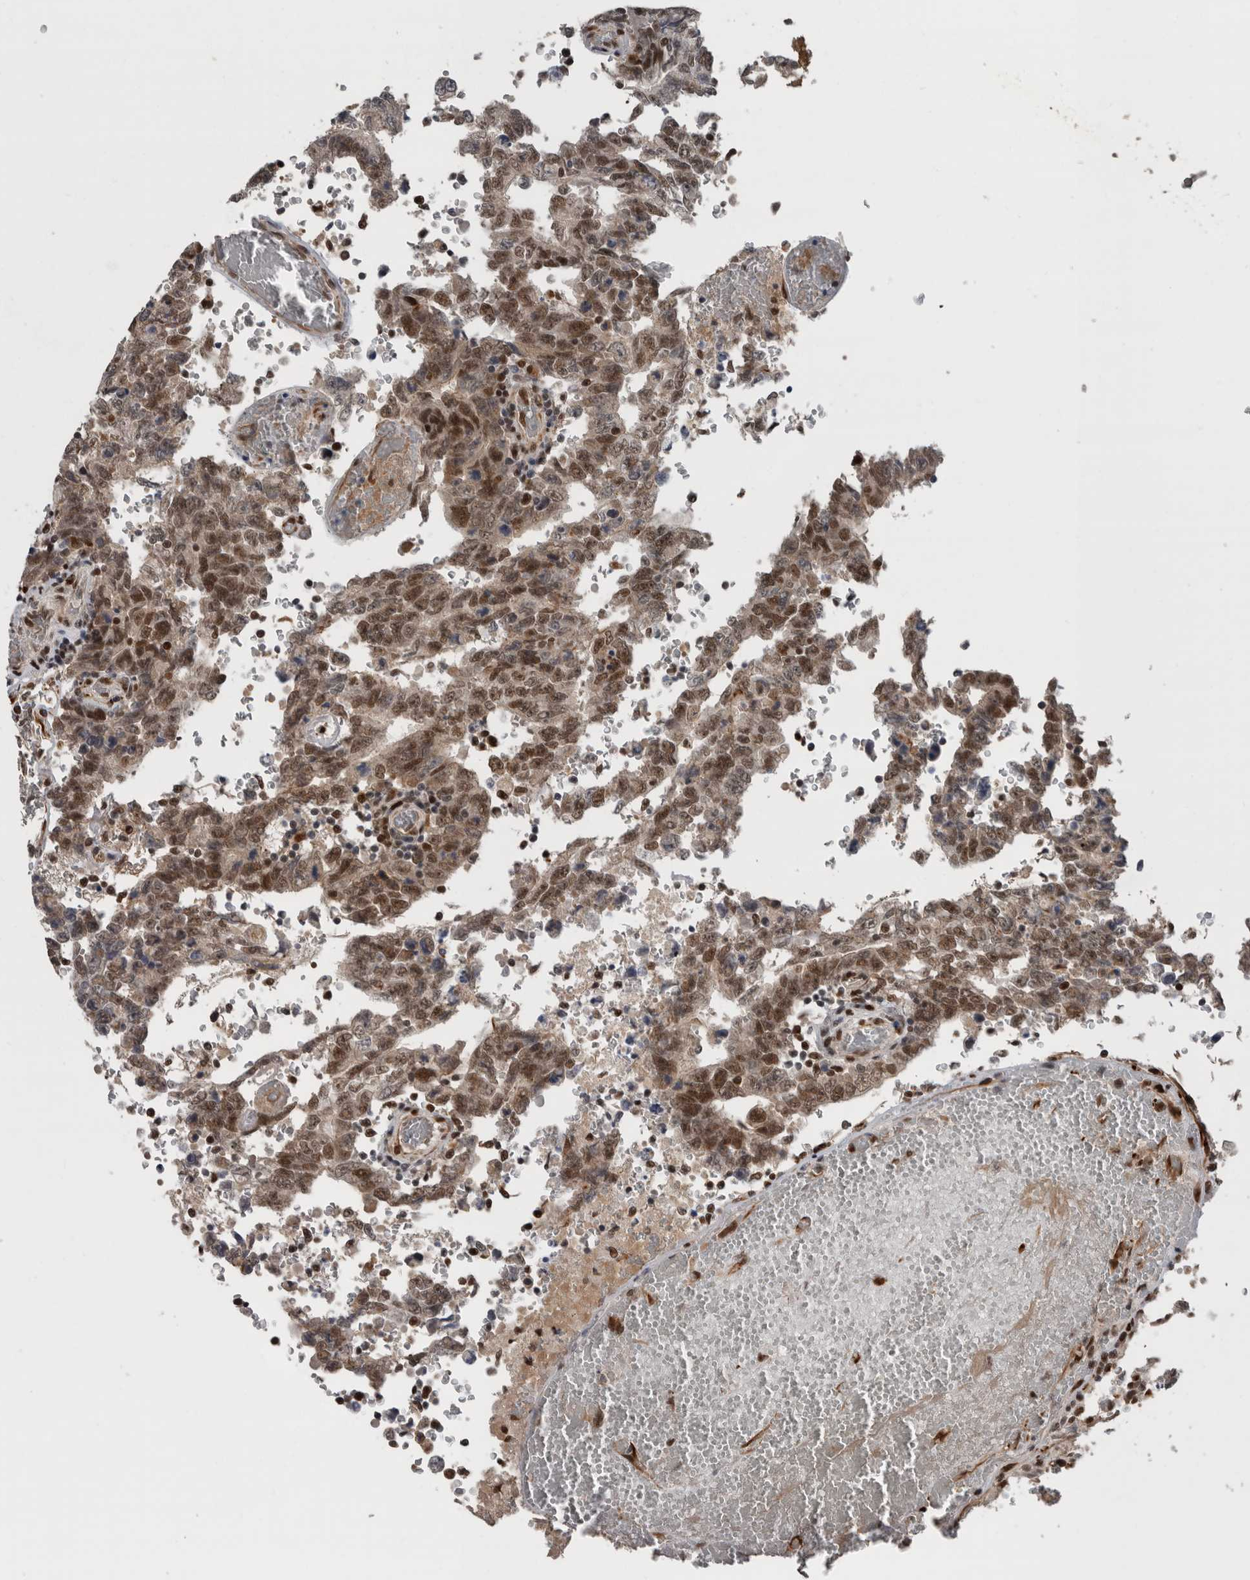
{"staining": {"intensity": "moderate", "quantity": ">75%", "location": "nuclear"}, "tissue": "testis cancer", "cell_type": "Tumor cells", "image_type": "cancer", "snomed": [{"axis": "morphology", "description": "Carcinoma, Embryonal, NOS"}, {"axis": "topography", "description": "Testis"}], "caption": "Protein expression by immunohistochemistry demonstrates moderate nuclear expression in about >75% of tumor cells in testis embryonal carcinoma.", "gene": "POLD2", "patient": {"sex": "male", "age": 26}}